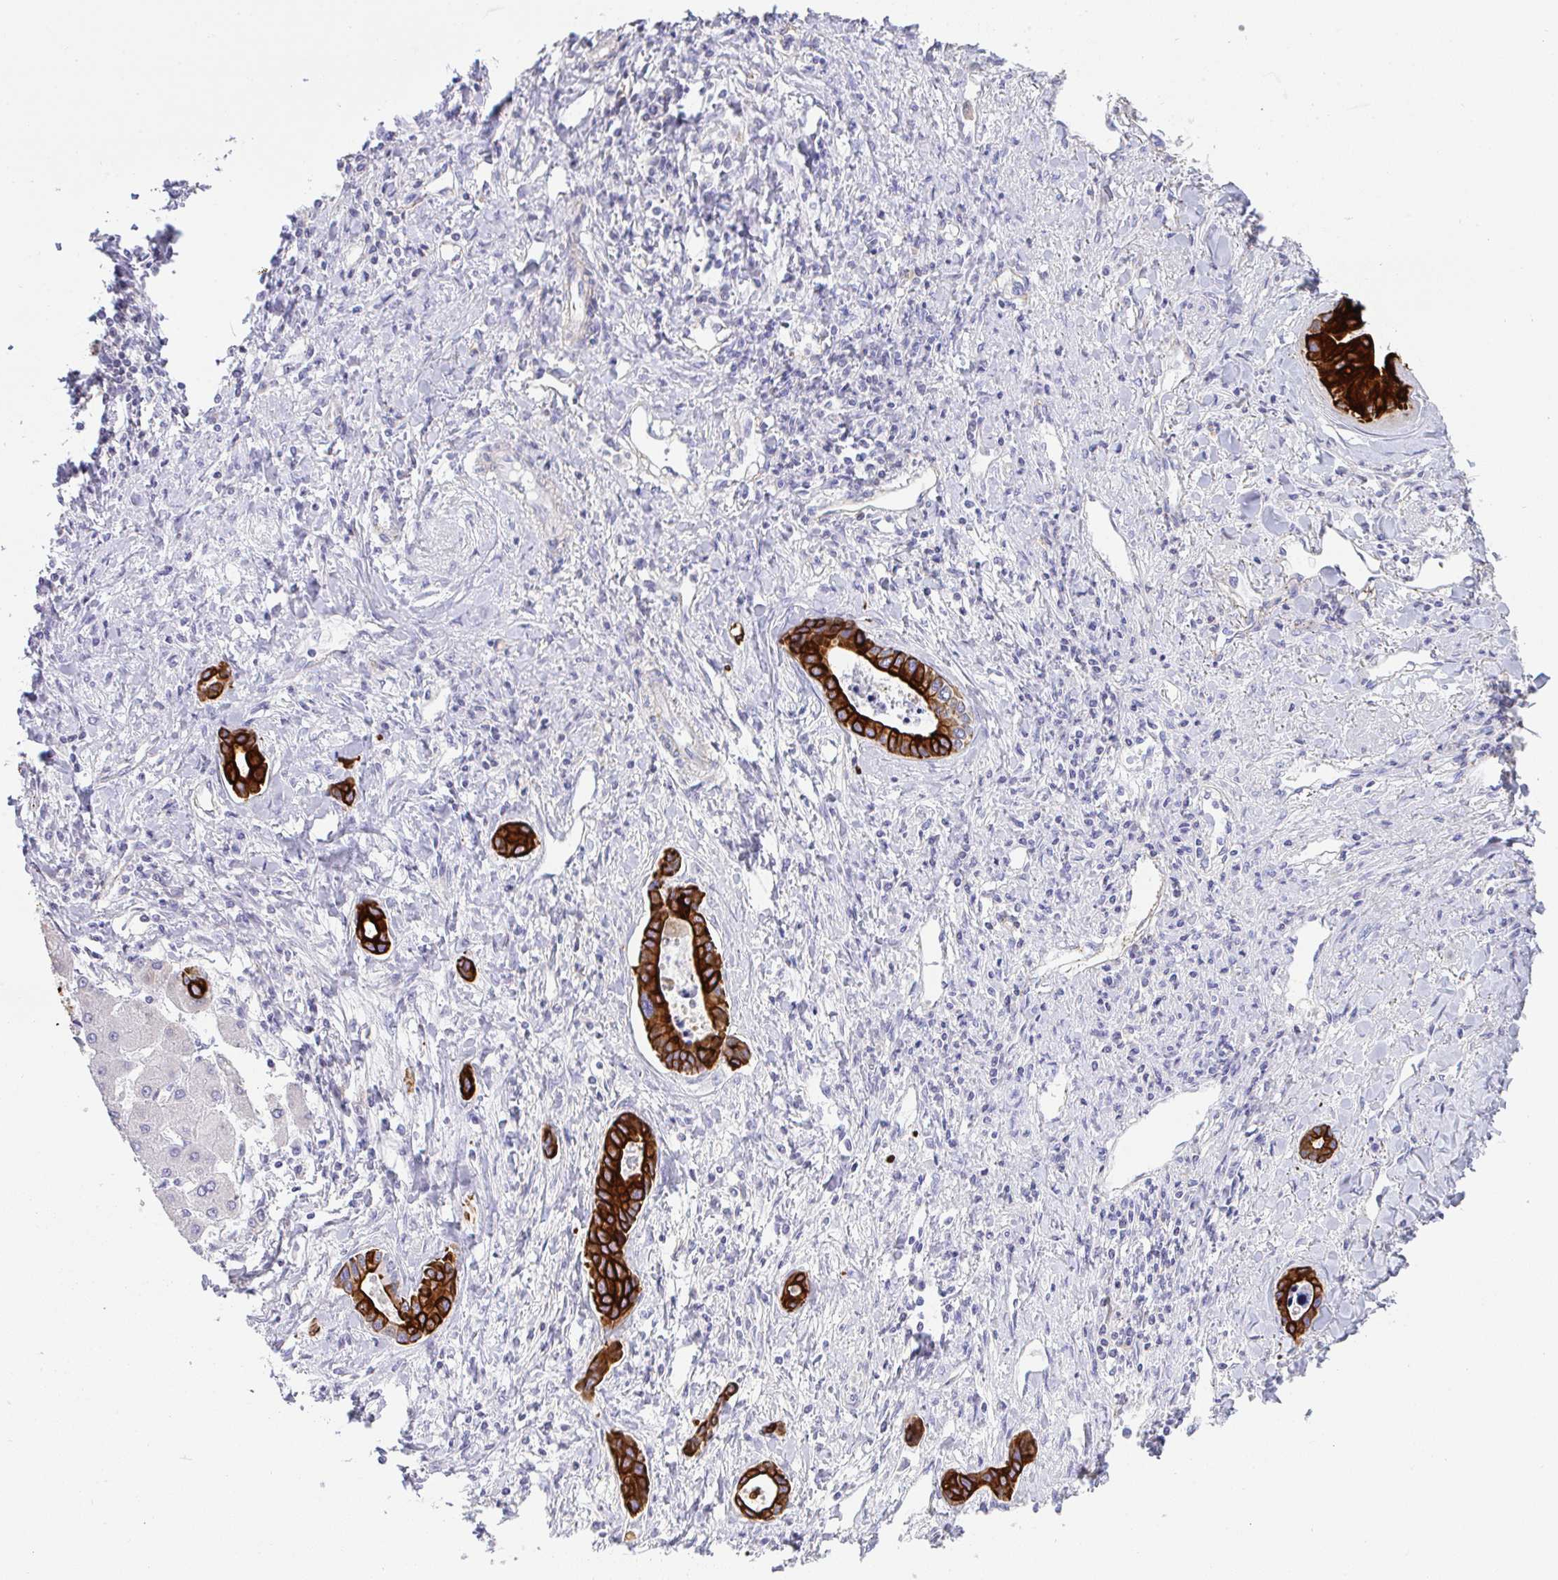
{"staining": {"intensity": "strong", "quantity": ">75%", "location": "cytoplasmic/membranous"}, "tissue": "liver cancer", "cell_type": "Tumor cells", "image_type": "cancer", "snomed": [{"axis": "morphology", "description": "Cholangiocarcinoma"}, {"axis": "topography", "description": "Liver"}], "caption": "IHC histopathology image of neoplastic tissue: liver cholangiocarcinoma stained using immunohistochemistry exhibits high levels of strong protein expression localized specifically in the cytoplasmic/membranous of tumor cells, appearing as a cytoplasmic/membranous brown color.", "gene": "TNFAIP8", "patient": {"sex": "male", "age": 66}}